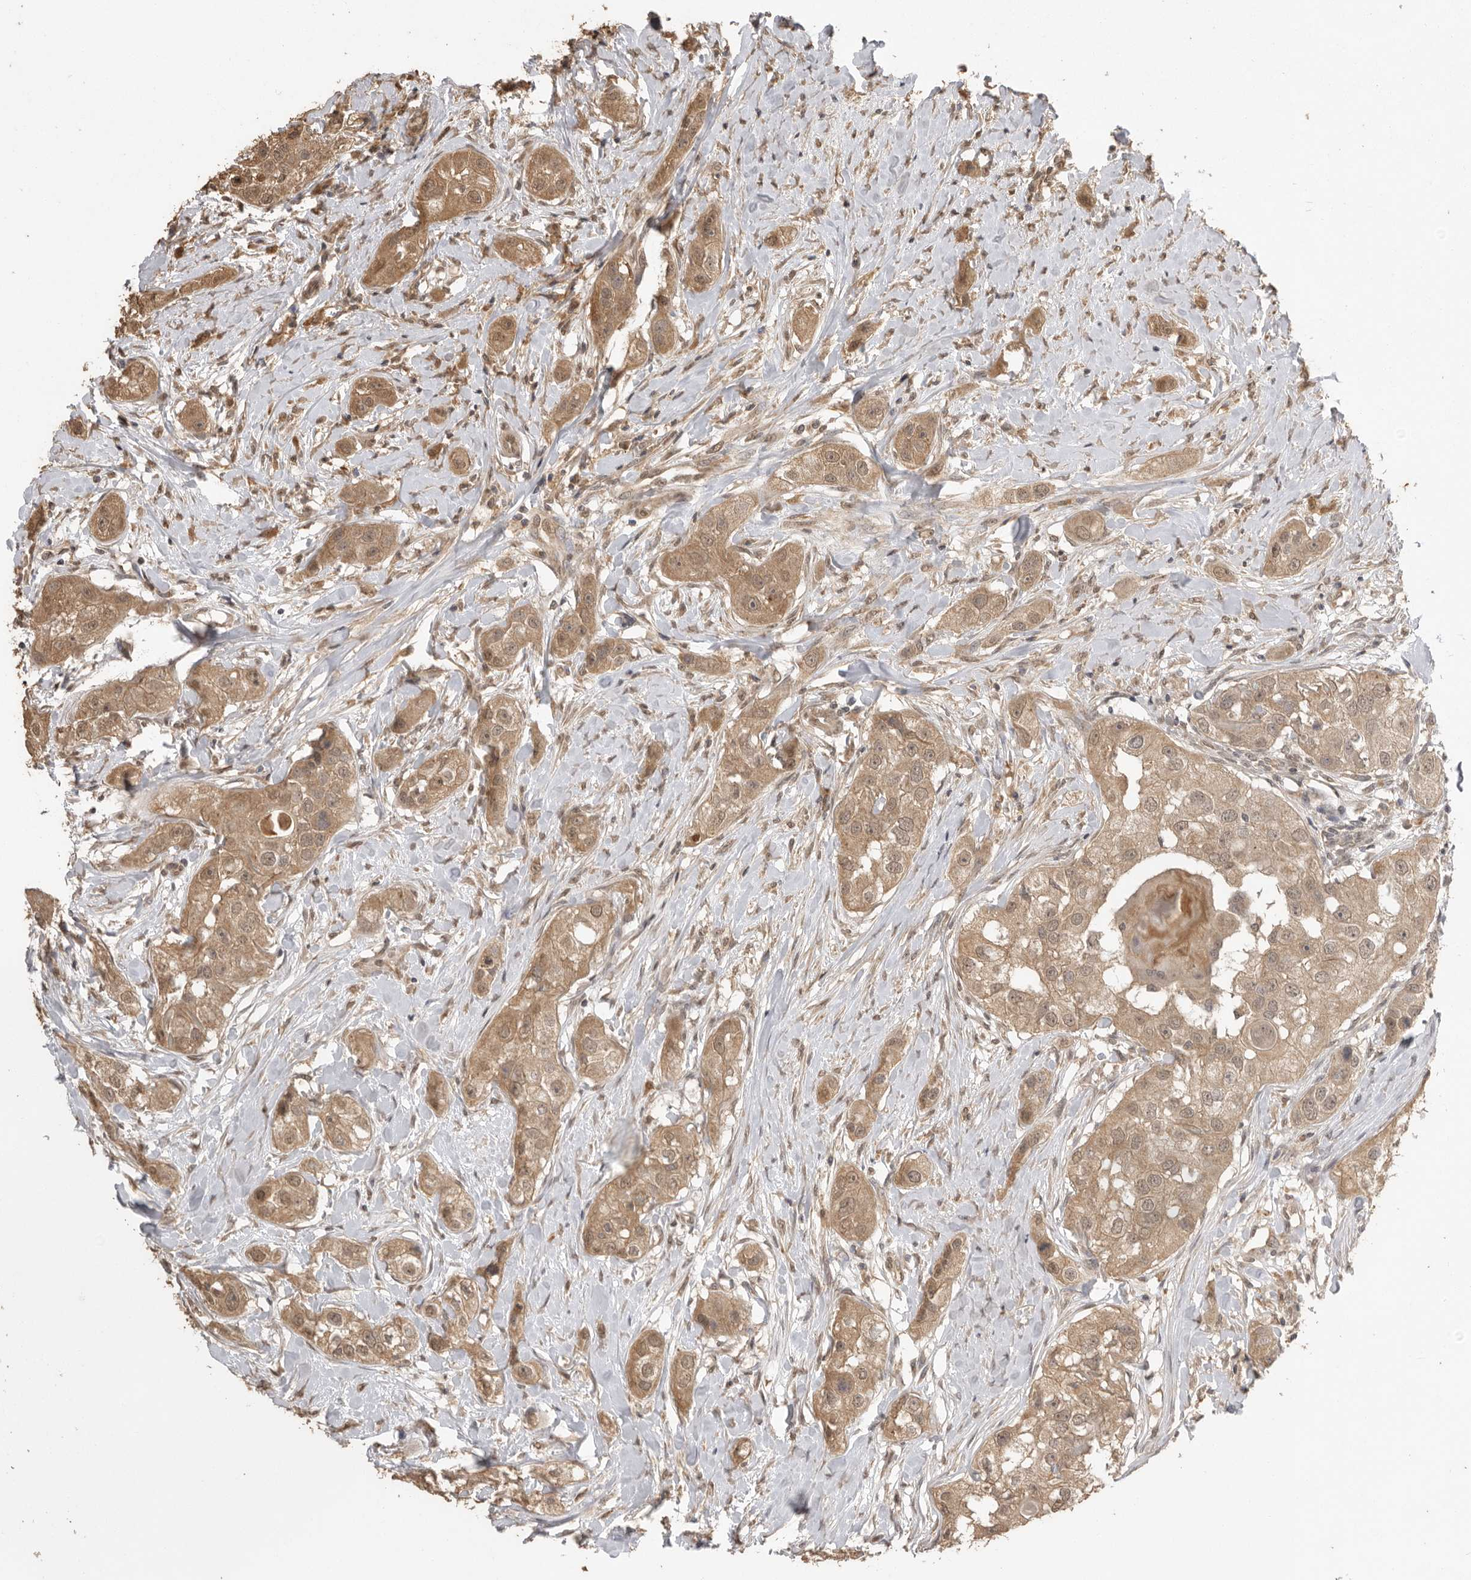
{"staining": {"intensity": "moderate", "quantity": ">75%", "location": "cytoplasmic/membranous"}, "tissue": "head and neck cancer", "cell_type": "Tumor cells", "image_type": "cancer", "snomed": [{"axis": "morphology", "description": "Normal tissue, NOS"}, {"axis": "morphology", "description": "Squamous cell carcinoma, NOS"}, {"axis": "topography", "description": "Skeletal muscle"}, {"axis": "topography", "description": "Head-Neck"}], "caption": "Squamous cell carcinoma (head and neck) tissue displays moderate cytoplasmic/membranous positivity in approximately >75% of tumor cells", "gene": "JAG2", "patient": {"sex": "male", "age": 51}}